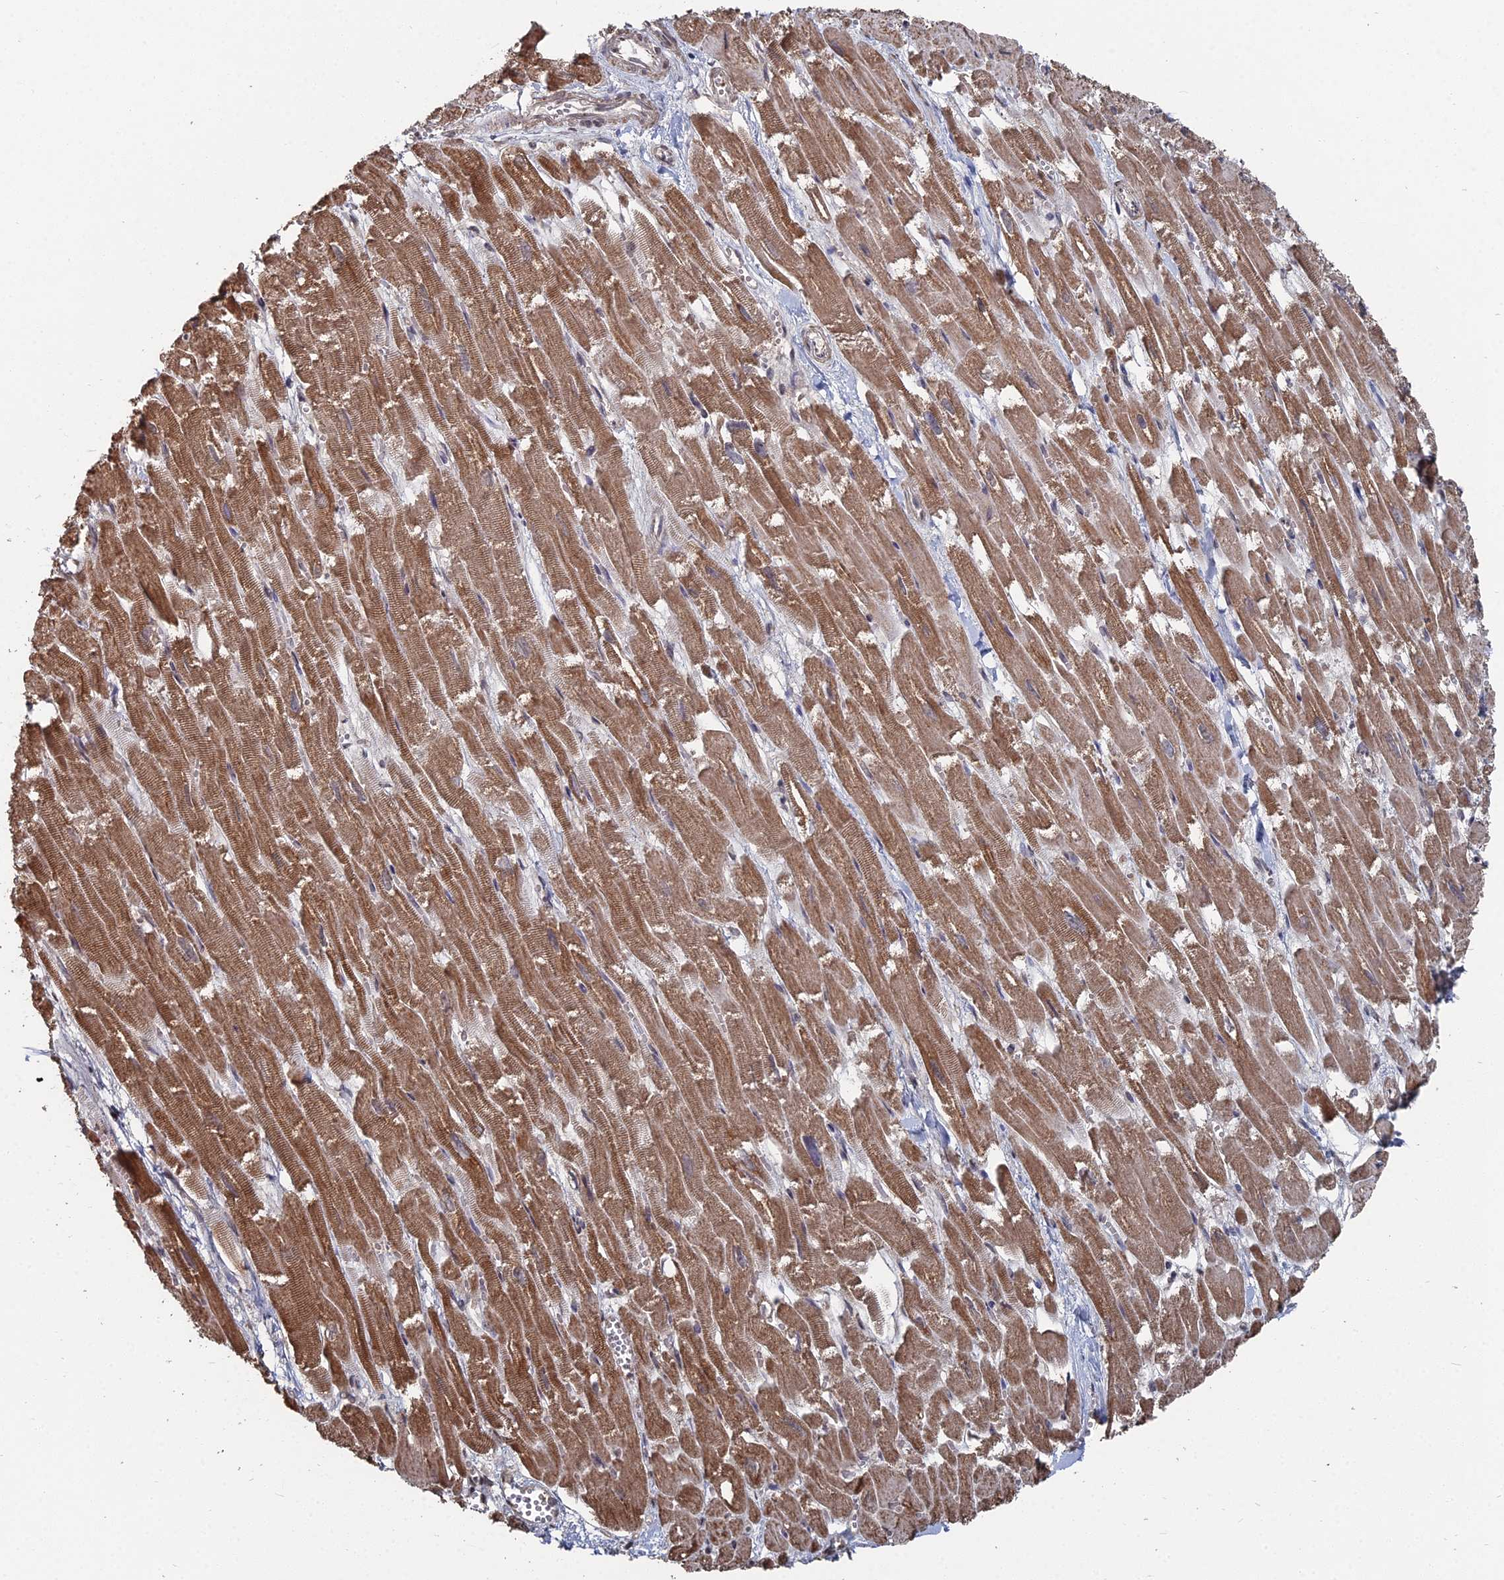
{"staining": {"intensity": "strong", "quantity": ">75%", "location": "cytoplasmic/membranous"}, "tissue": "heart muscle", "cell_type": "Cardiomyocytes", "image_type": "normal", "snomed": [{"axis": "morphology", "description": "Normal tissue, NOS"}, {"axis": "topography", "description": "Heart"}], "caption": "Strong cytoplasmic/membranous expression is appreciated in approximately >75% of cardiomyocytes in benign heart muscle.", "gene": "CCNP", "patient": {"sex": "male", "age": 54}}